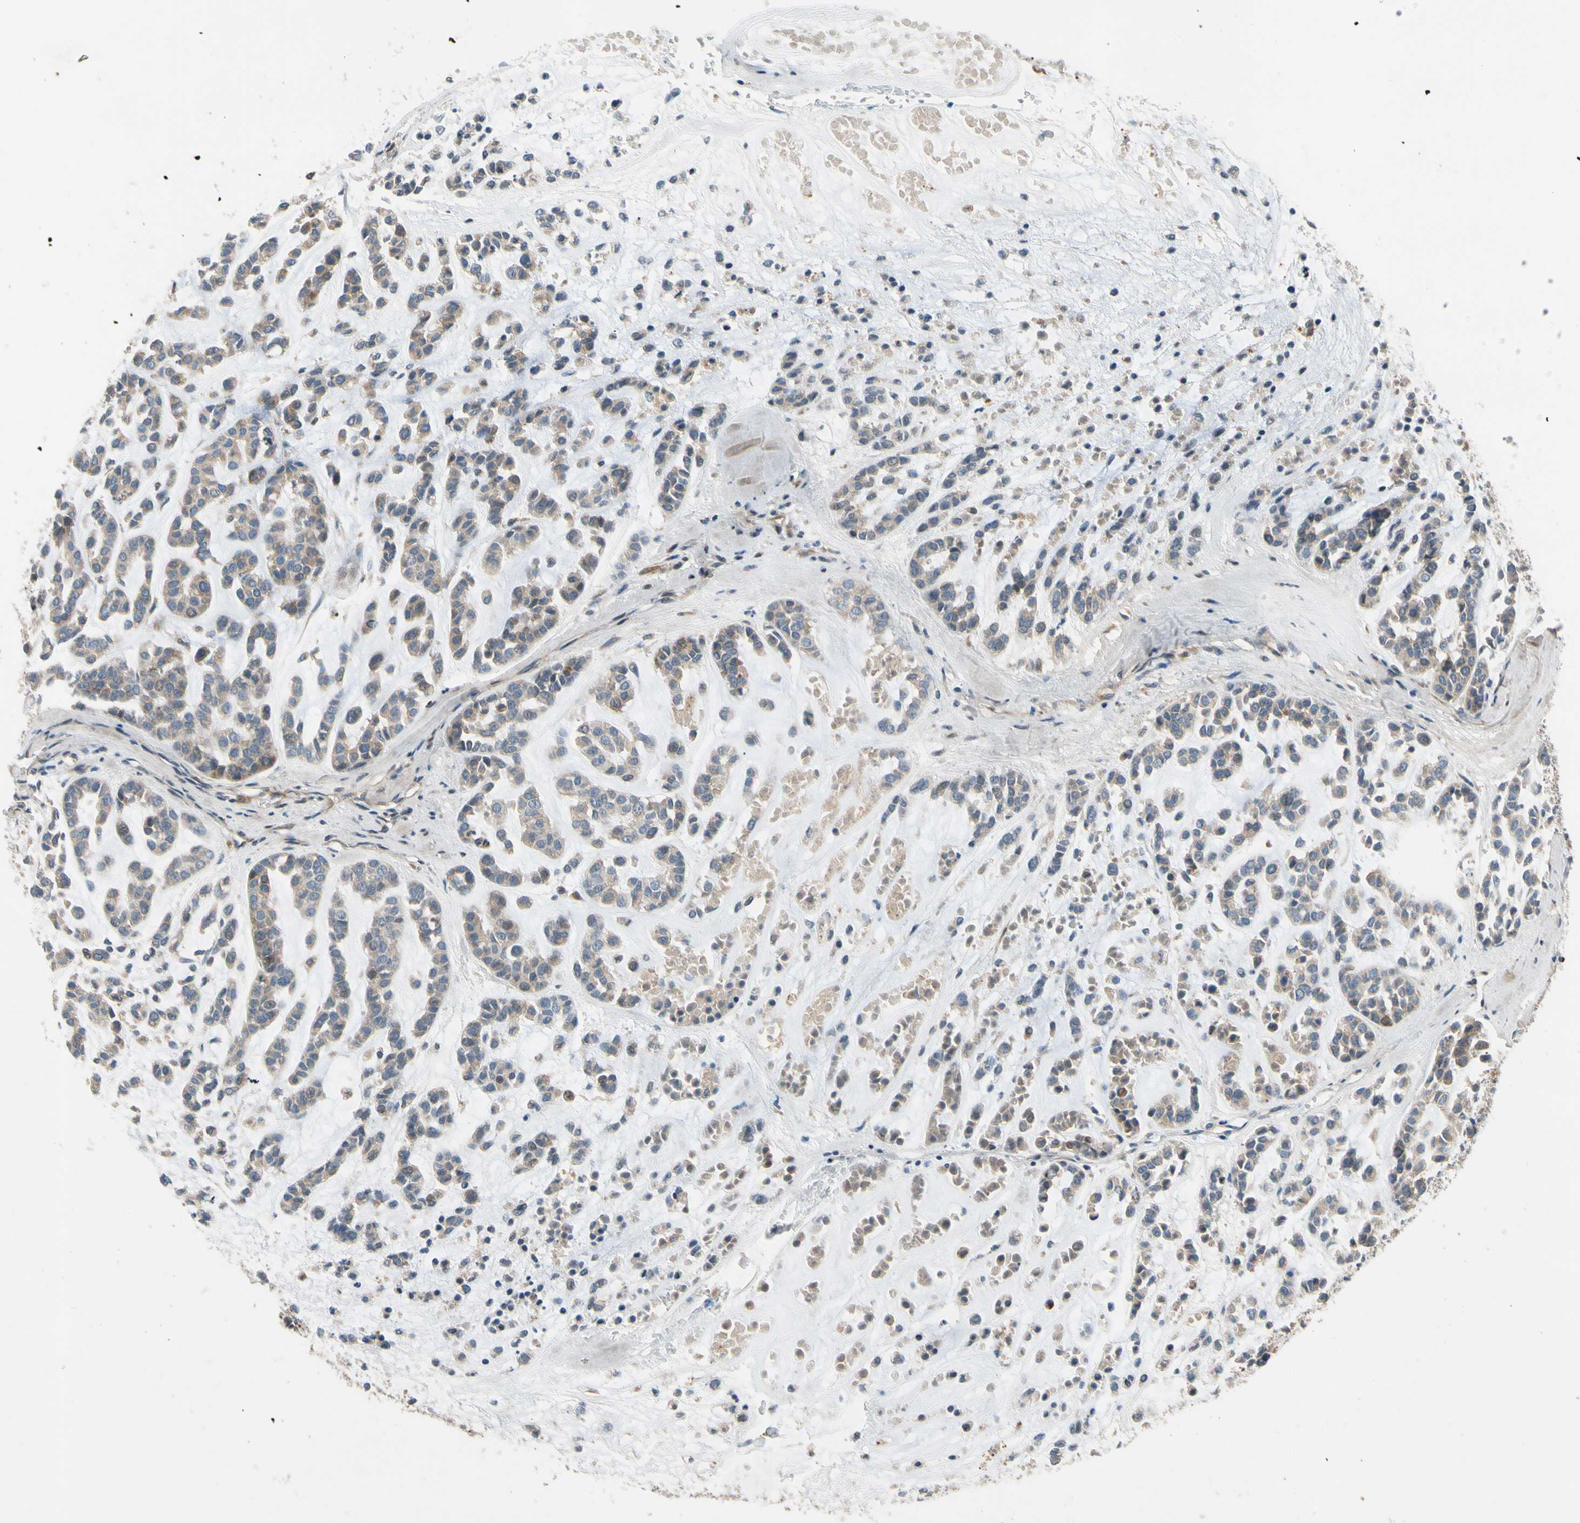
{"staining": {"intensity": "weak", "quantity": ">75%", "location": "cytoplasmic/membranous"}, "tissue": "head and neck cancer", "cell_type": "Tumor cells", "image_type": "cancer", "snomed": [{"axis": "morphology", "description": "Adenocarcinoma, NOS"}, {"axis": "morphology", "description": "Adenoma, NOS"}, {"axis": "topography", "description": "Head-Neck"}], "caption": "This micrograph displays immunohistochemistry staining of human head and neck cancer, with low weak cytoplasmic/membranous positivity in approximately >75% of tumor cells.", "gene": "MST1R", "patient": {"sex": "female", "age": 55}}